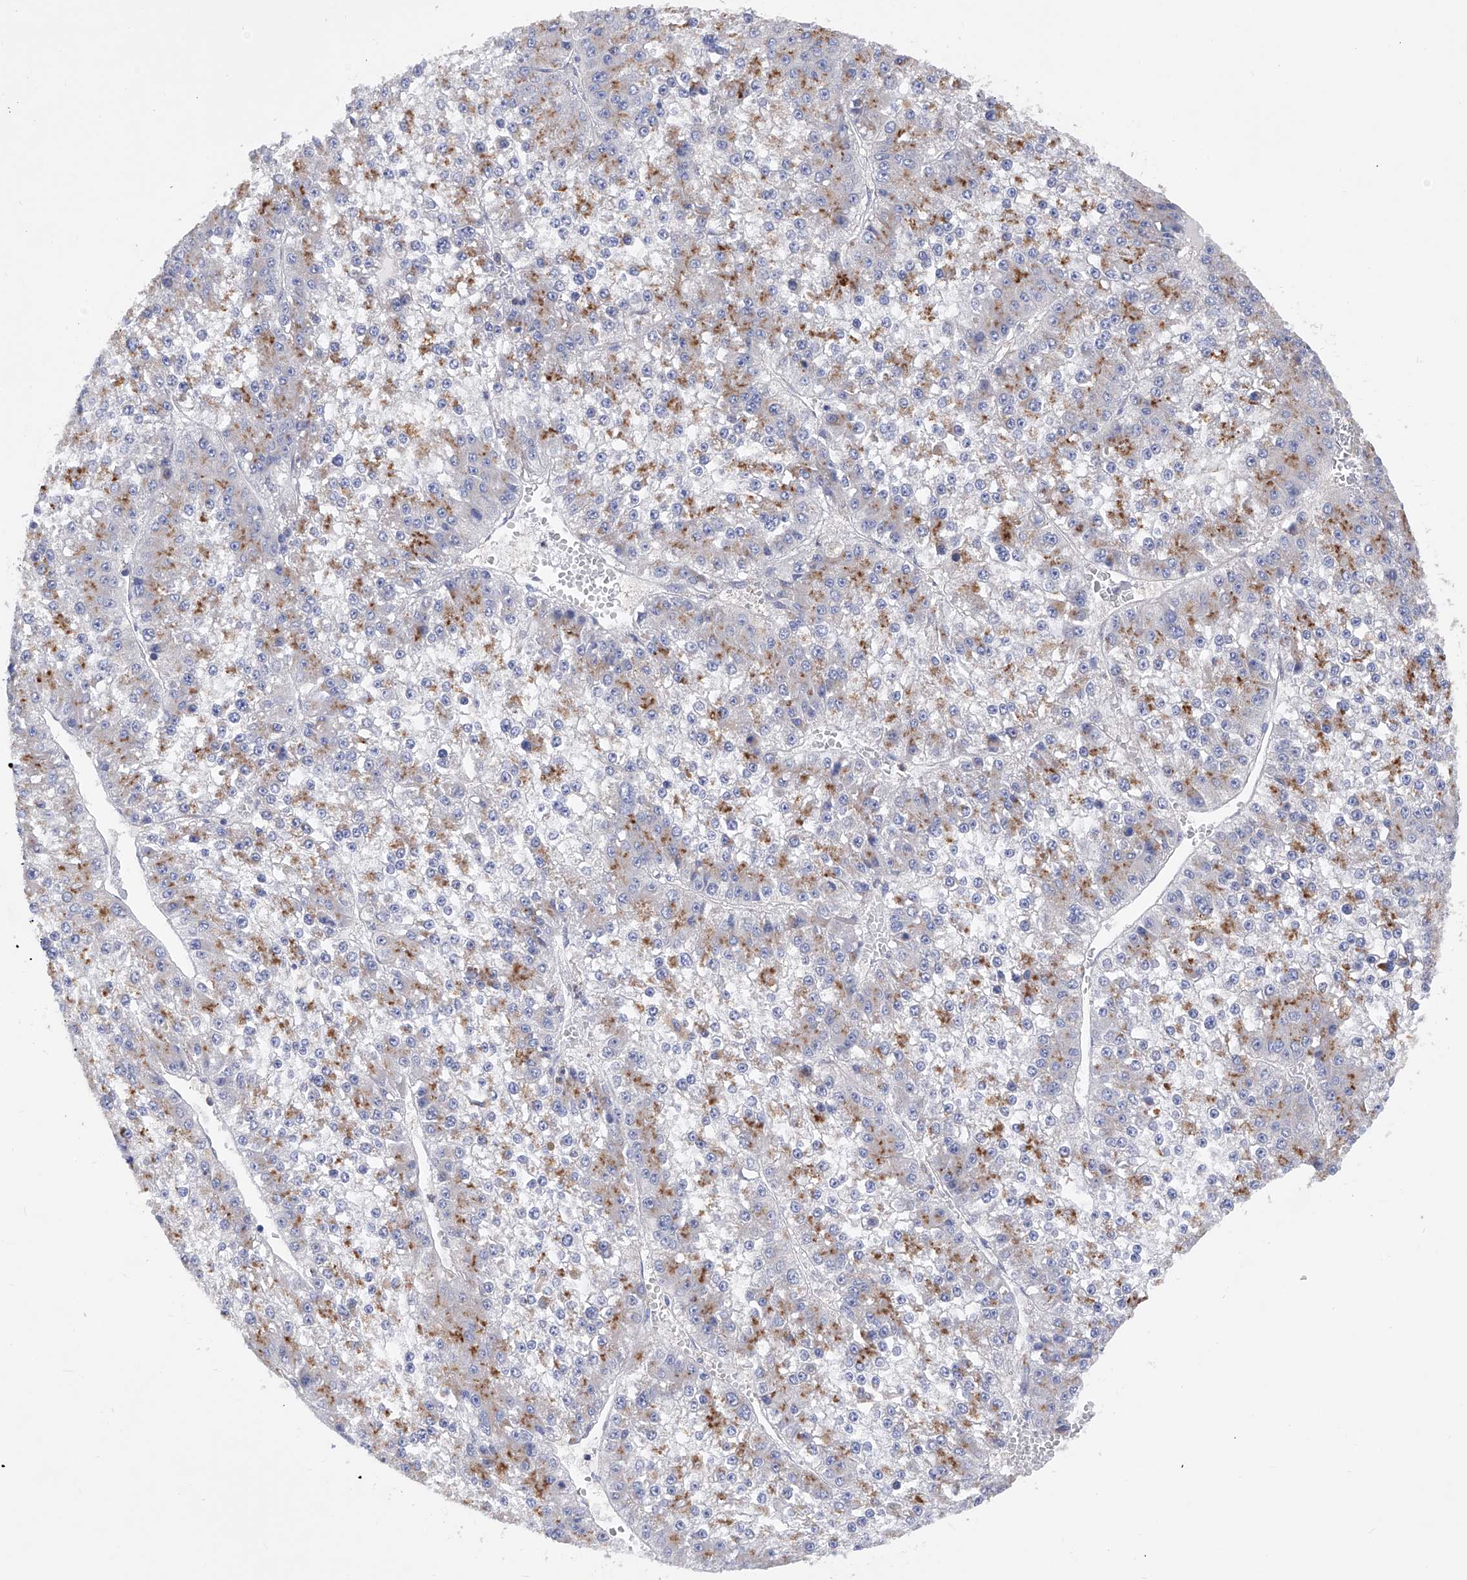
{"staining": {"intensity": "moderate", "quantity": "<25%", "location": "cytoplasmic/membranous"}, "tissue": "liver cancer", "cell_type": "Tumor cells", "image_type": "cancer", "snomed": [{"axis": "morphology", "description": "Carcinoma, Hepatocellular, NOS"}, {"axis": "topography", "description": "Liver"}], "caption": "Protein expression analysis of hepatocellular carcinoma (liver) shows moderate cytoplasmic/membranous staining in approximately <25% of tumor cells.", "gene": "SPATA20", "patient": {"sex": "female", "age": 73}}